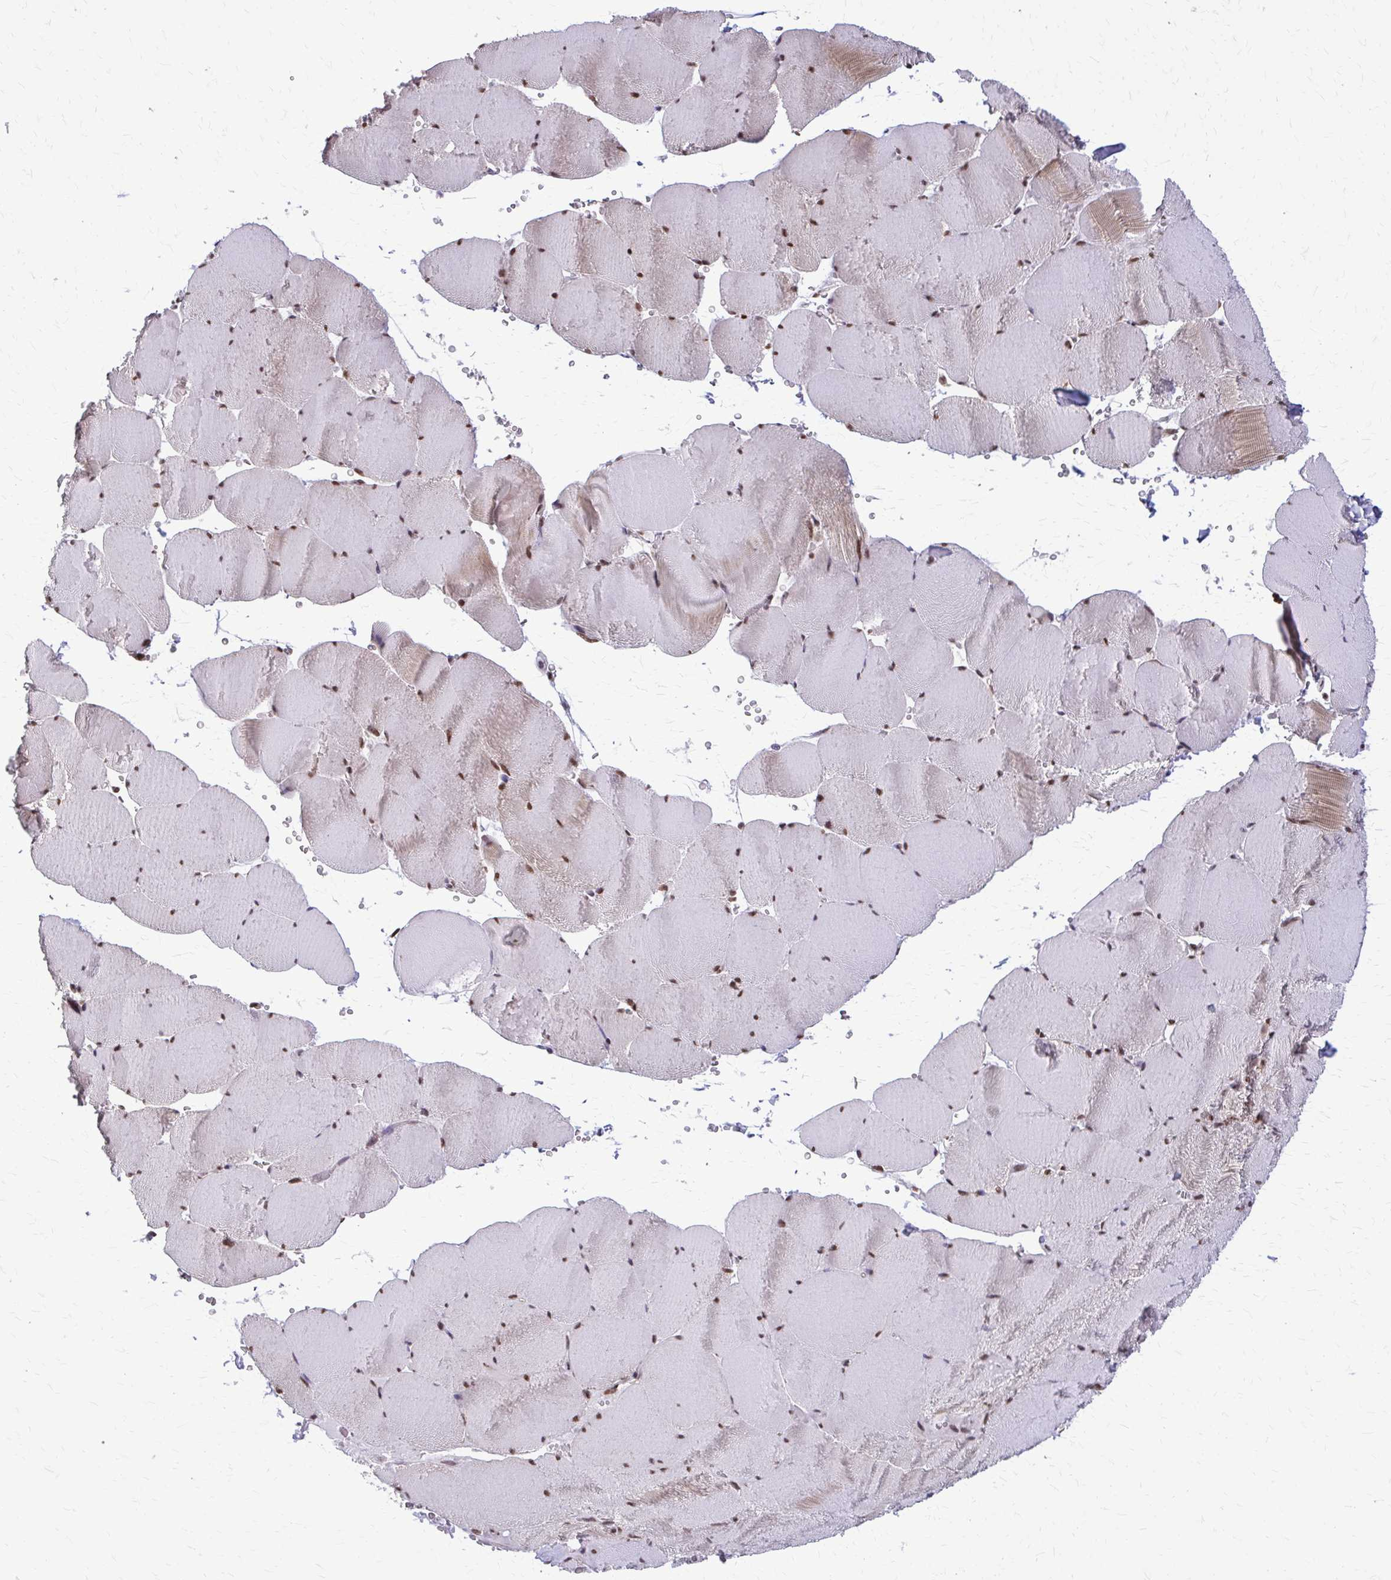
{"staining": {"intensity": "moderate", "quantity": "25%-75%", "location": "cytoplasmic/membranous,nuclear"}, "tissue": "skeletal muscle", "cell_type": "Myocytes", "image_type": "normal", "snomed": [{"axis": "morphology", "description": "Normal tissue, NOS"}, {"axis": "topography", "description": "Skeletal muscle"}, {"axis": "topography", "description": "Head-Neck"}], "caption": "Protein expression analysis of benign human skeletal muscle reveals moderate cytoplasmic/membranous,nuclear positivity in about 25%-75% of myocytes.", "gene": "TTF1", "patient": {"sex": "male", "age": 66}}